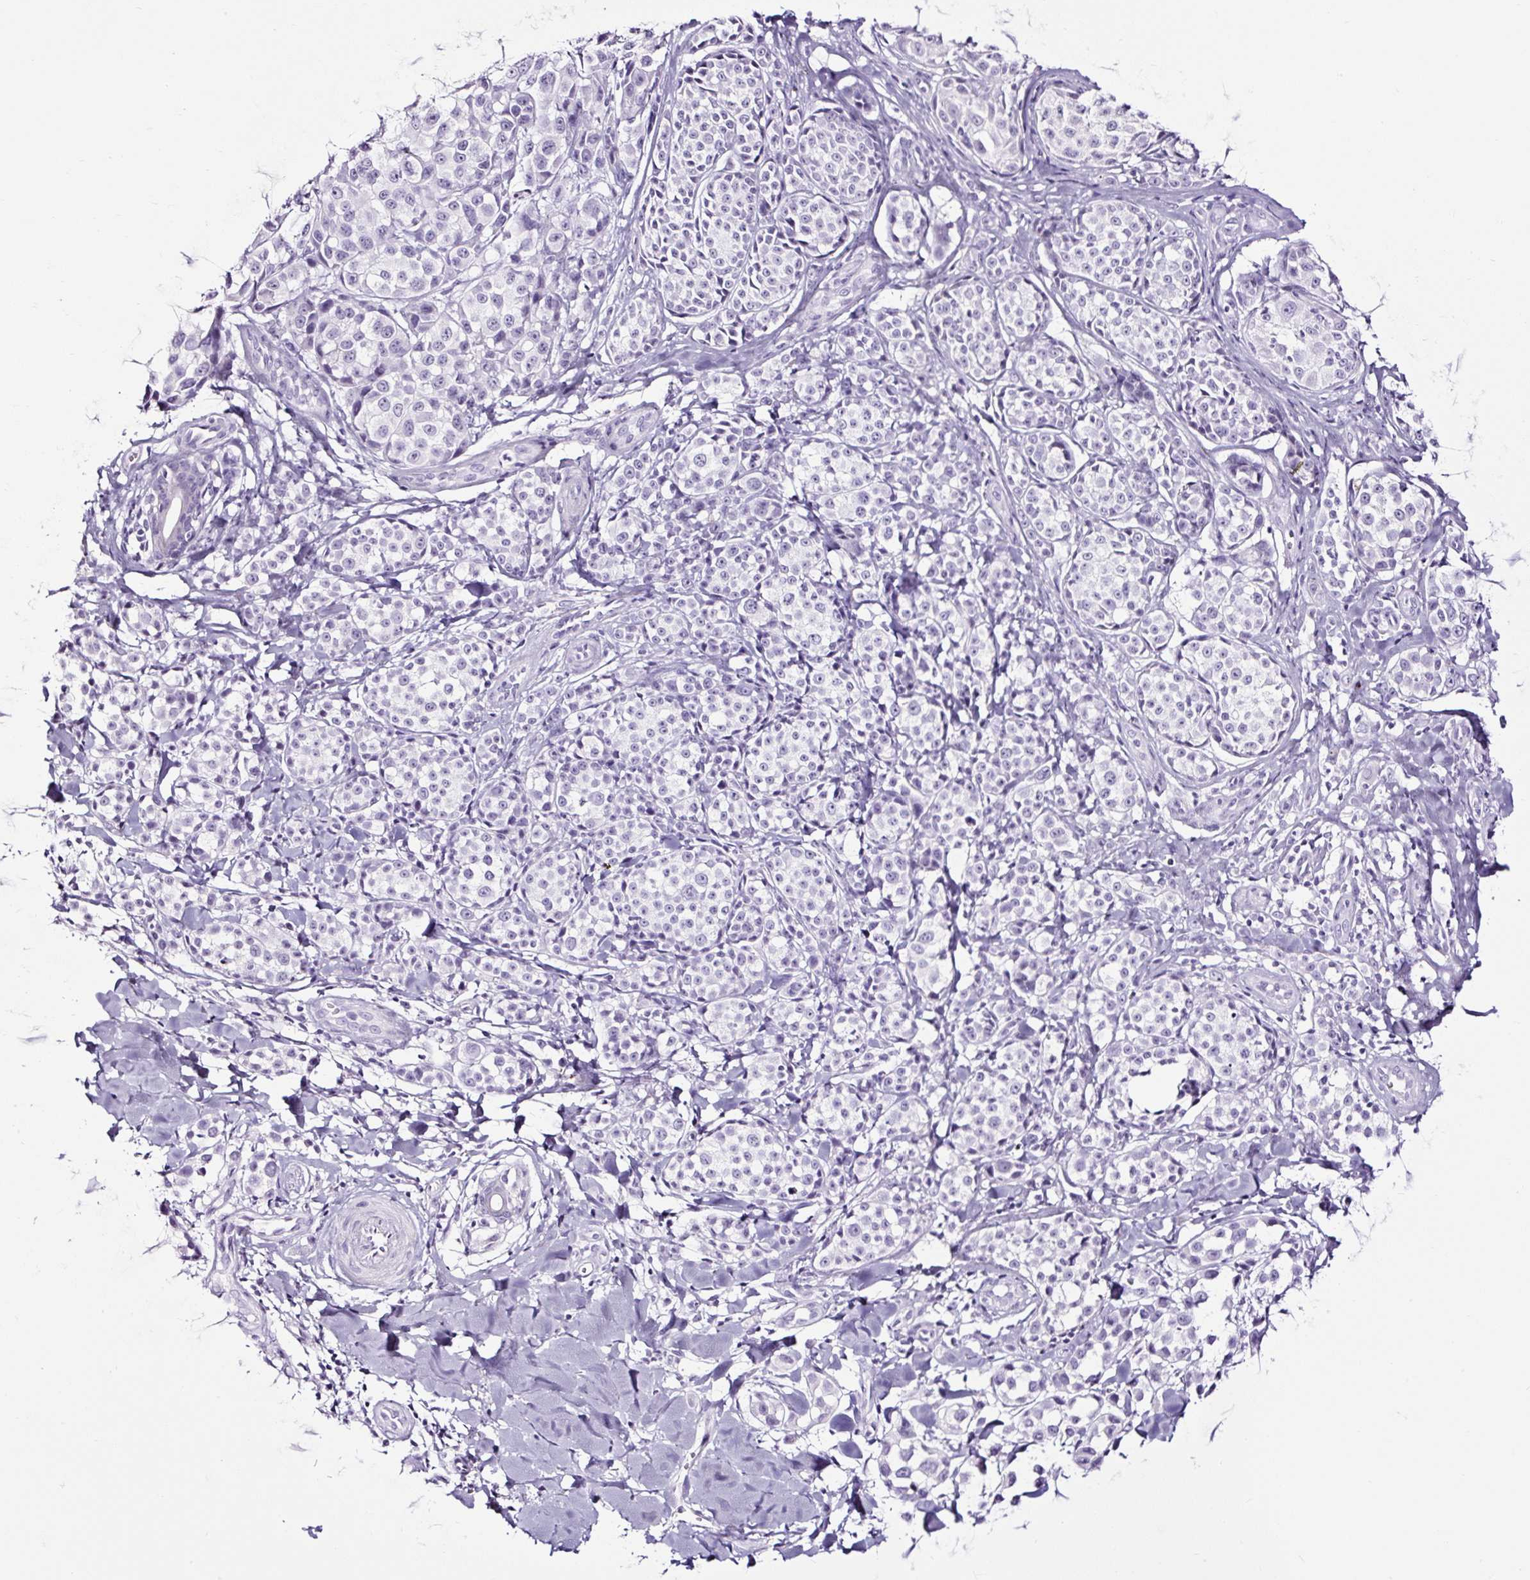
{"staining": {"intensity": "negative", "quantity": "none", "location": "none"}, "tissue": "melanoma", "cell_type": "Tumor cells", "image_type": "cancer", "snomed": [{"axis": "morphology", "description": "Malignant melanoma, NOS"}, {"axis": "topography", "description": "Skin"}], "caption": "An immunohistochemistry (IHC) histopathology image of malignant melanoma is shown. There is no staining in tumor cells of malignant melanoma. (IHC, brightfield microscopy, high magnification).", "gene": "NPHS2", "patient": {"sex": "female", "age": 35}}